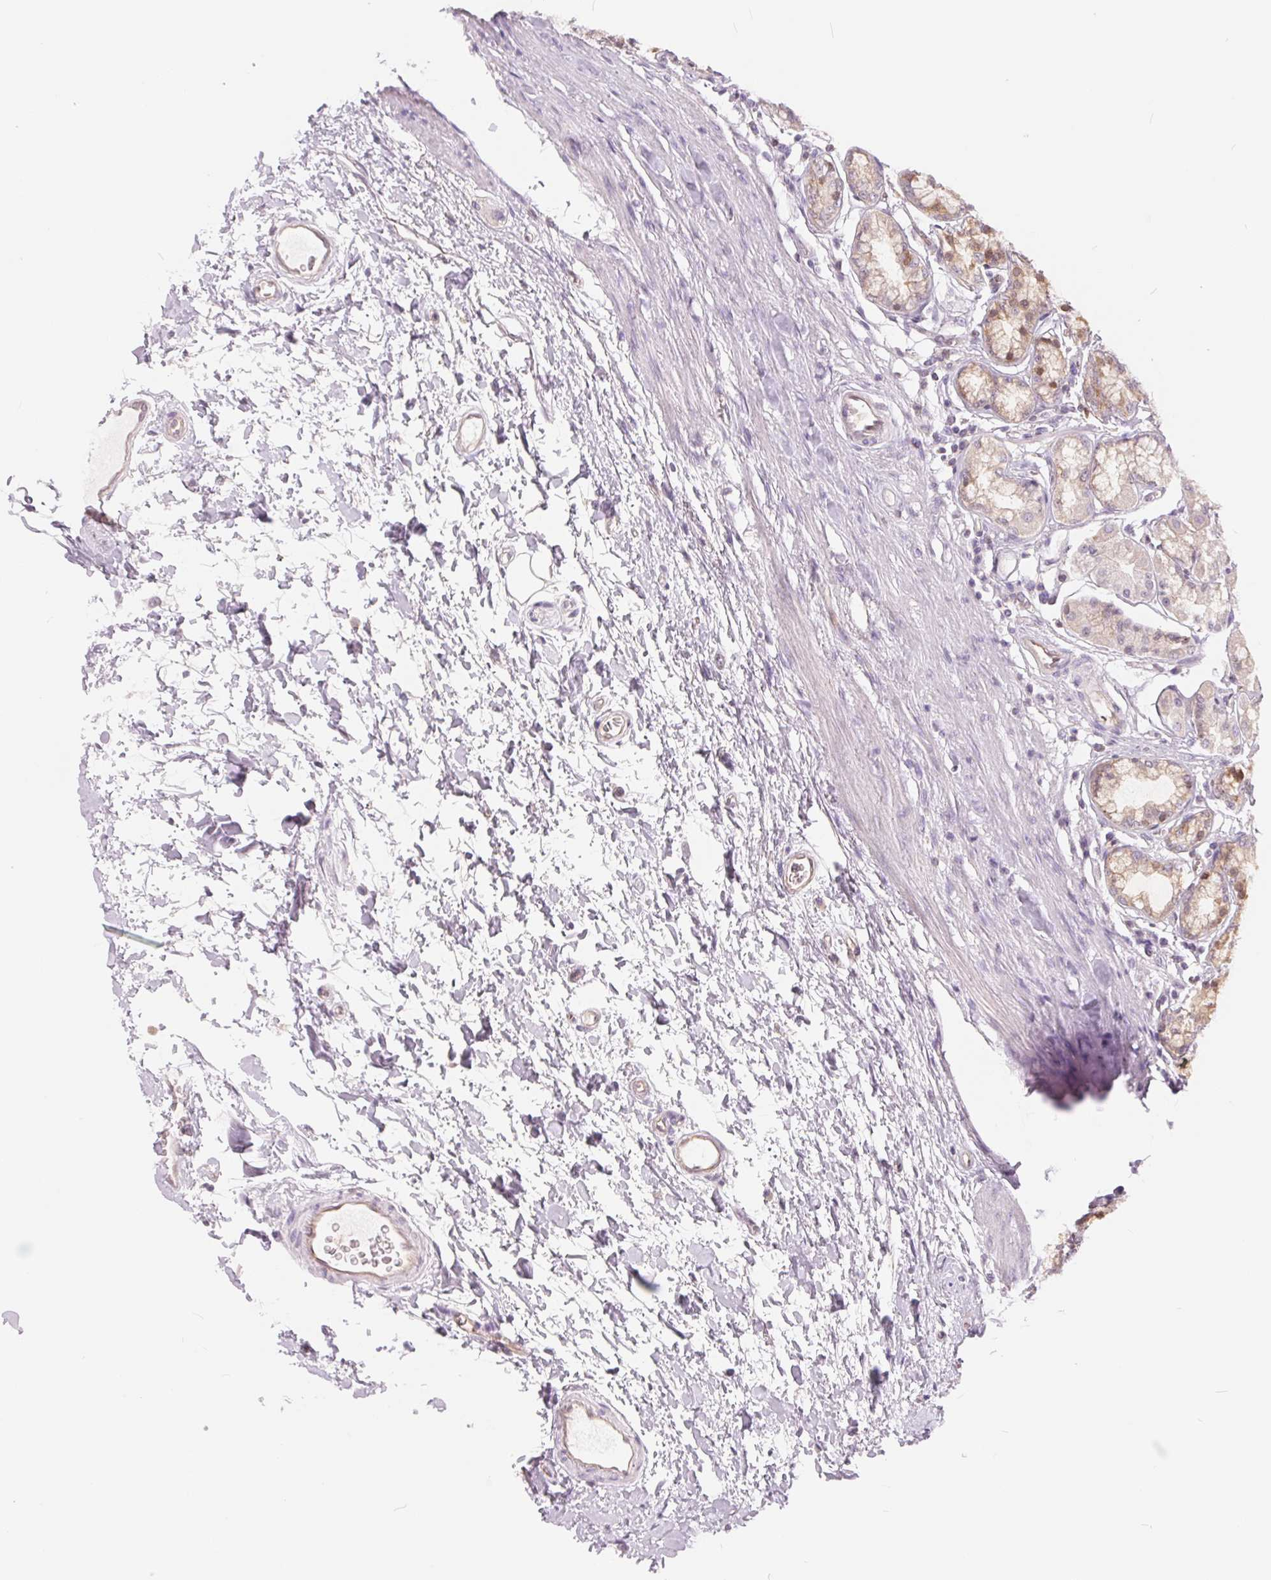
{"staining": {"intensity": "moderate", "quantity": "<25%", "location": "nuclear"}, "tissue": "stomach", "cell_type": "Glandular cells", "image_type": "normal", "snomed": [{"axis": "morphology", "description": "Normal tissue, NOS"}, {"axis": "topography", "description": "Stomach"}, {"axis": "topography", "description": "Stomach, lower"}], "caption": "Immunohistochemistry photomicrograph of unremarkable human stomach stained for a protein (brown), which demonstrates low levels of moderate nuclear positivity in about <25% of glandular cells.", "gene": "BLMH", "patient": {"sex": "male", "age": 76}}